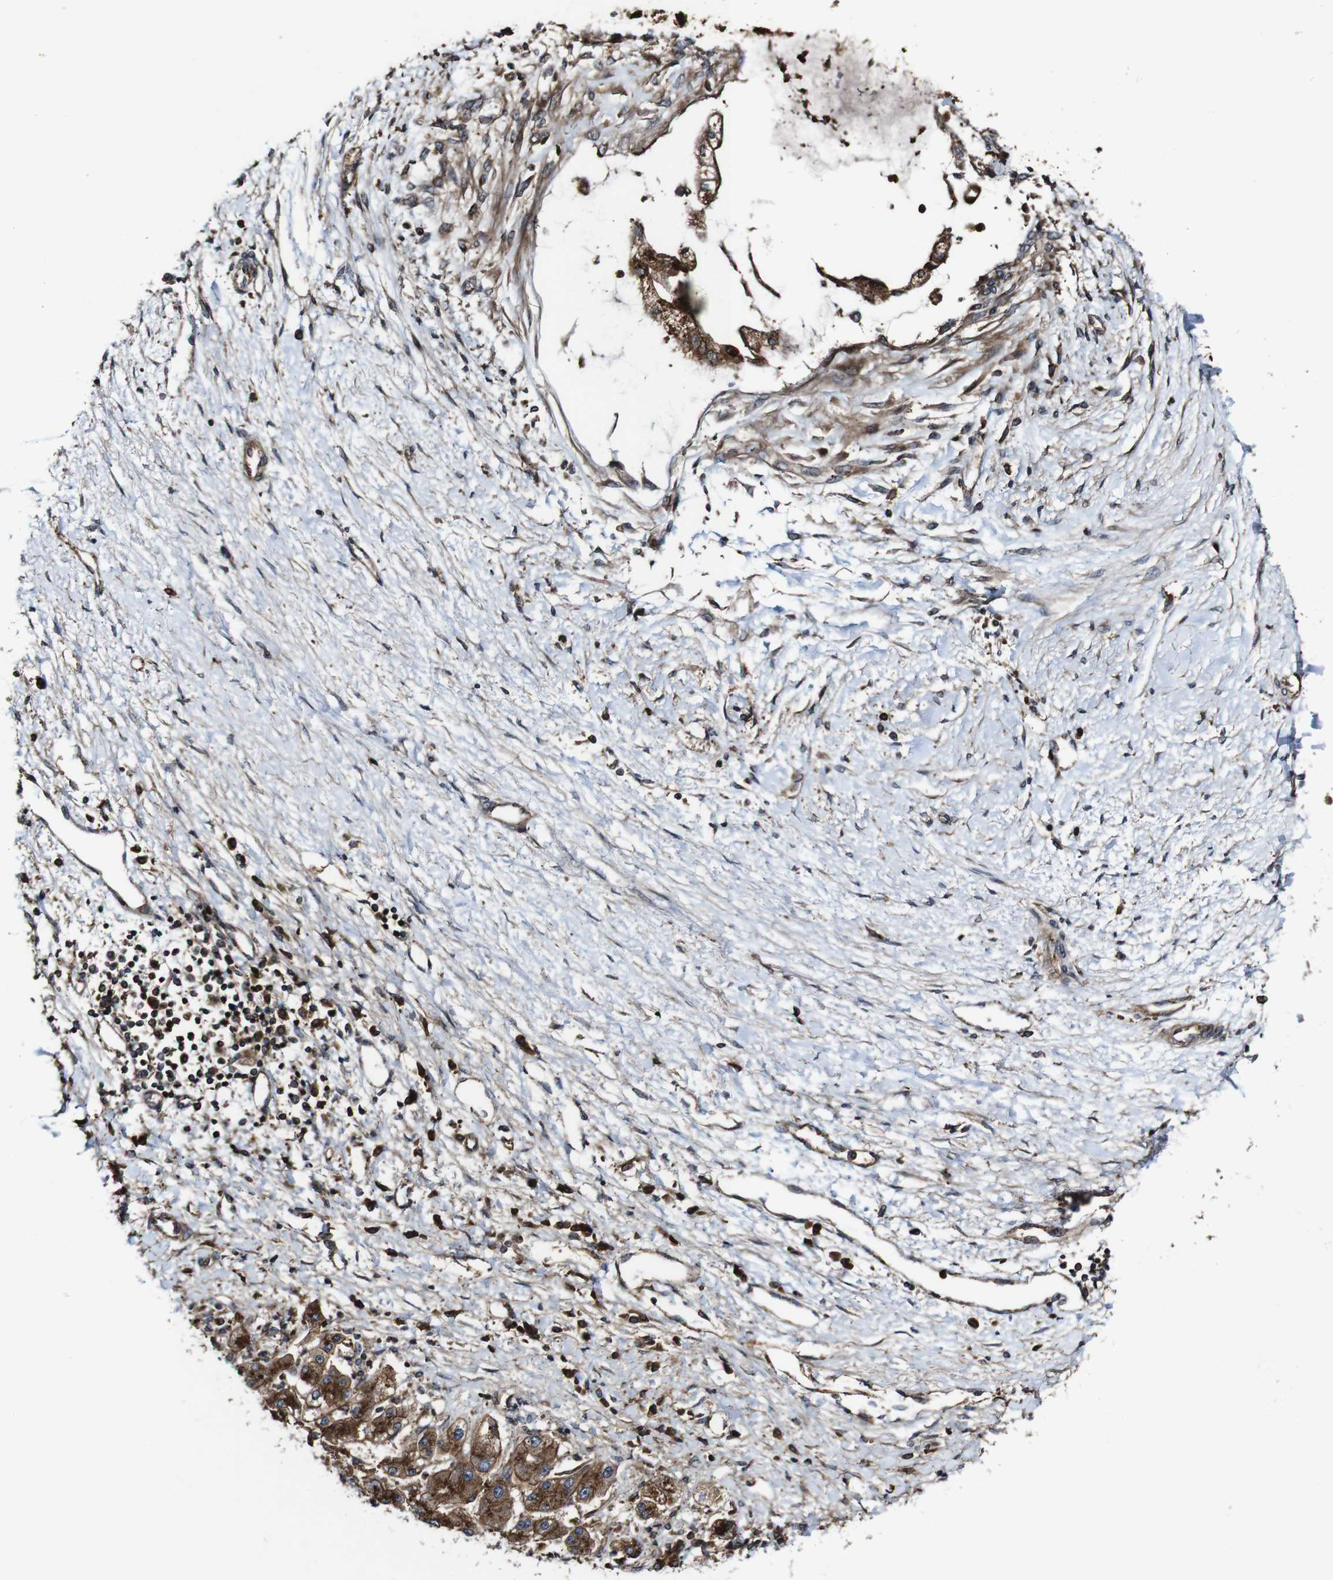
{"staining": {"intensity": "moderate", "quantity": ">75%", "location": "cytoplasmic/membranous"}, "tissue": "liver cancer", "cell_type": "Tumor cells", "image_type": "cancer", "snomed": [{"axis": "morphology", "description": "Cholangiocarcinoma"}, {"axis": "topography", "description": "Liver"}], "caption": "A histopathology image showing moderate cytoplasmic/membranous staining in about >75% of tumor cells in liver cancer (cholangiocarcinoma), as visualized by brown immunohistochemical staining.", "gene": "TNIK", "patient": {"sex": "male", "age": 50}}